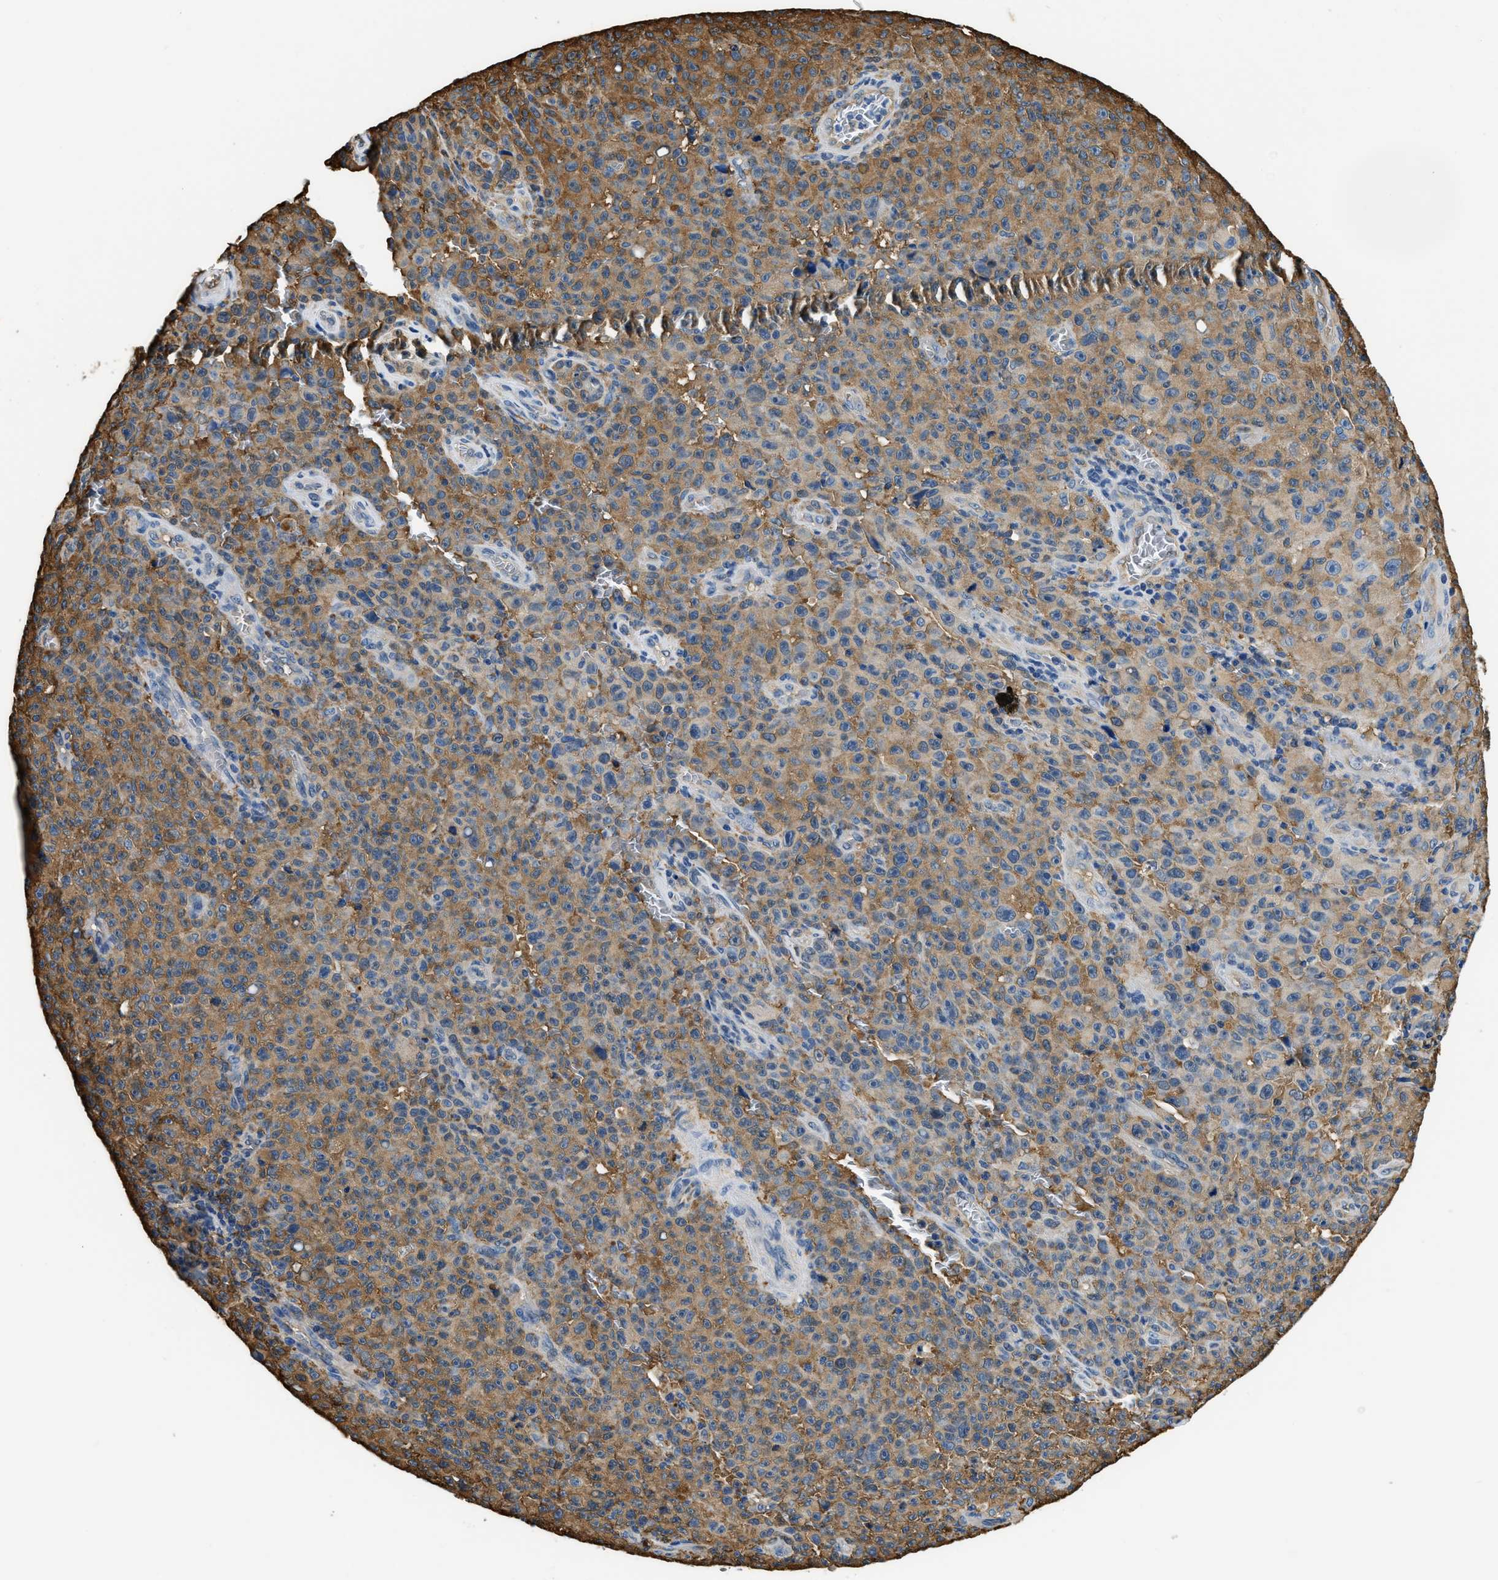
{"staining": {"intensity": "moderate", "quantity": ">75%", "location": "cytoplasmic/membranous"}, "tissue": "melanoma", "cell_type": "Tumor cells", "image_type": "cancer", "snomed": [{"axis": "morphology", "description": "Malignant melanoma, NOS"}, {"axis": "topography", "description": "Skin"}], "caption": "Tumor cells show medium levels of moderate cytoplasmic/membranous positivity in approximately >75% of cells in melanoma. (Brightfield microscopy of DAB IHC at high magnification).", "gene": "PPP2R1B", "patient": {"sex": "female", "age": 82}}